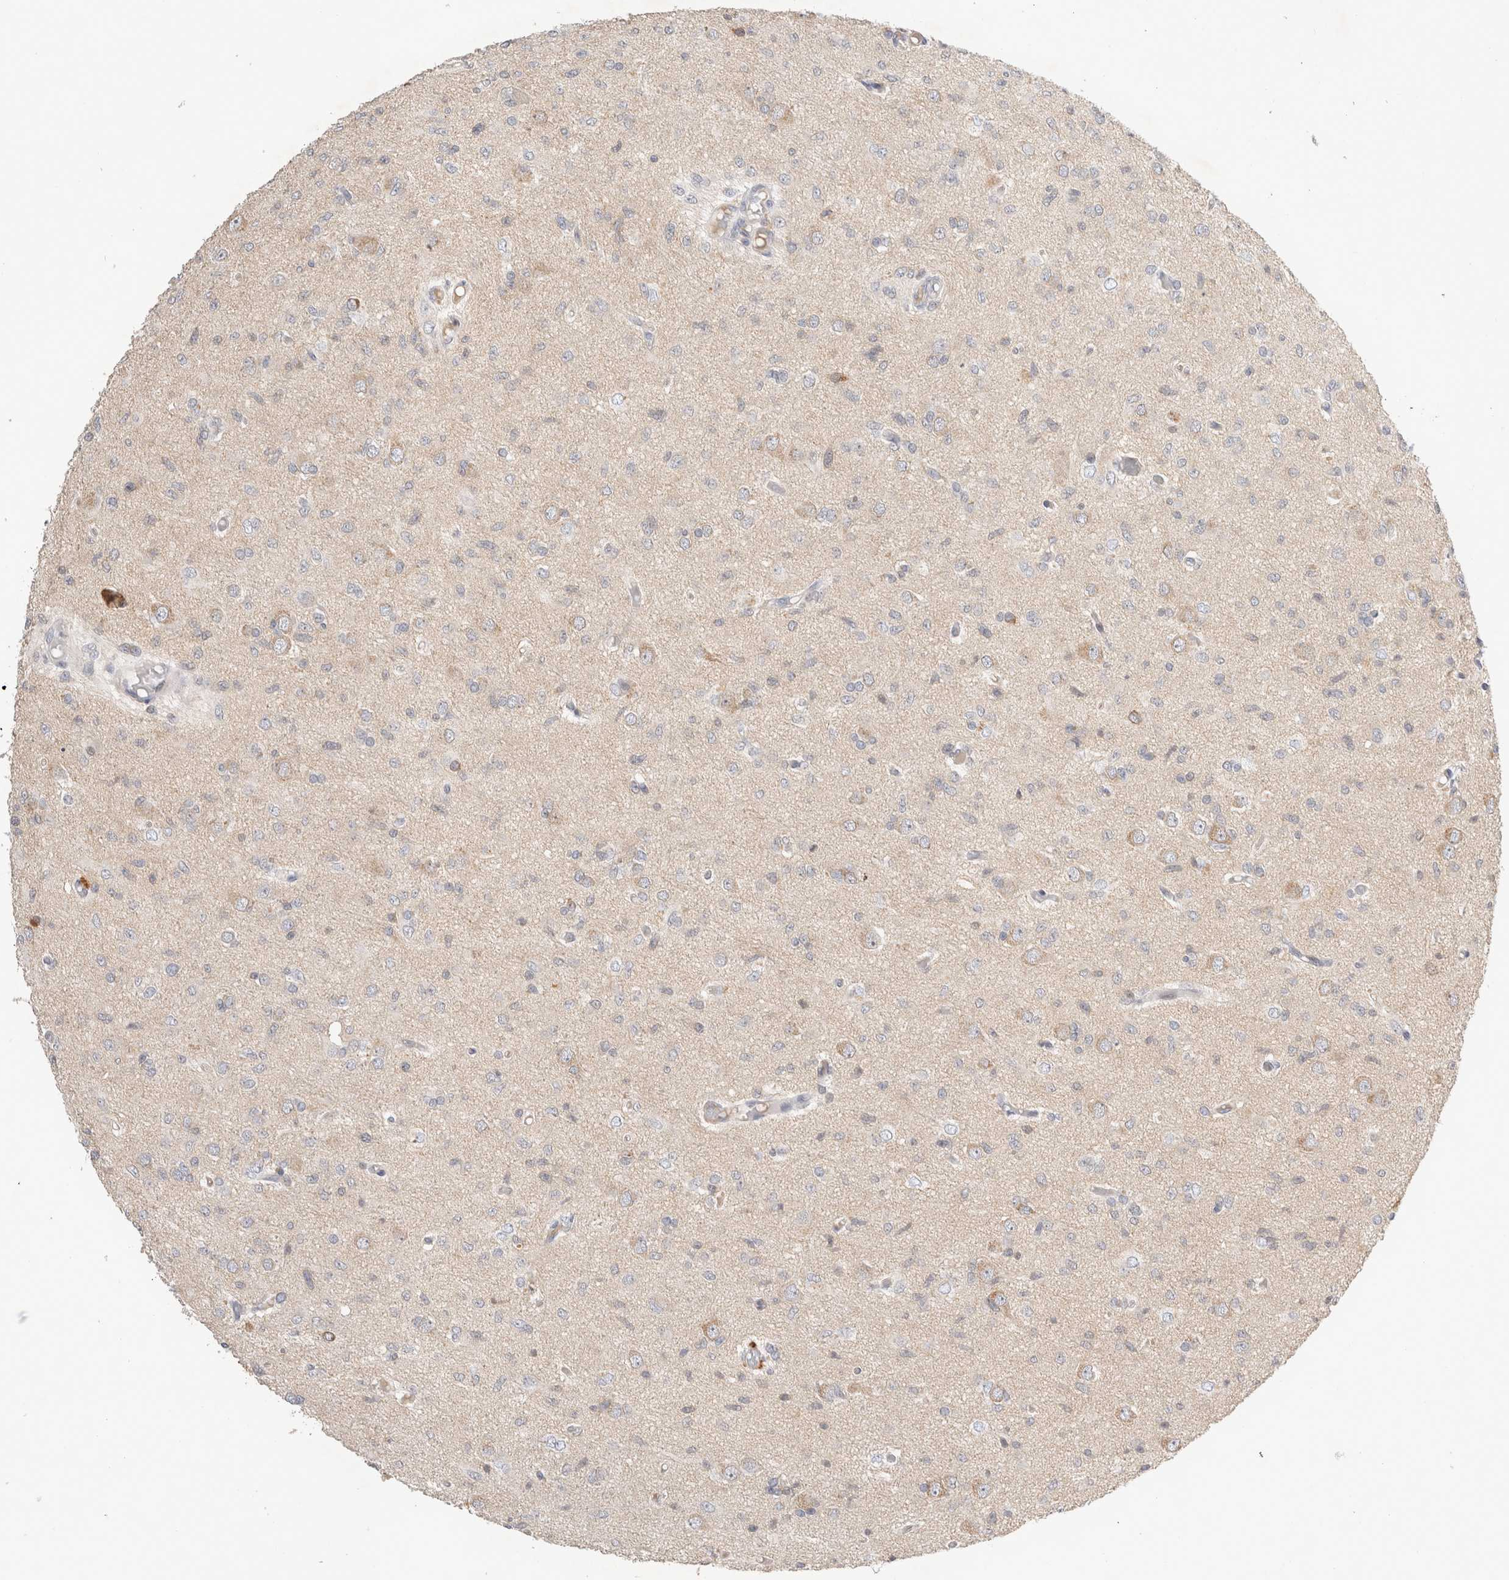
{"staining": {"intensity": "negative", "quantity": "none", "location": "none"}, "tissue": "glioma", "cell_type": "Tumor cells", "image_type": "cancer", "snomed": [{"axis": "morphology", "description": "Glioma, malignant, High grade"}, {"axis": "topography", "description": "Brain"}], "caption": "Immunohistochemistry (IHC) histopathology image of neoplastic tissue: human glioma stained with DAB reveals no significant protein expression in tumor cells.", "gene": "NEDD4L", "patient": {"sex": "female", "age": 59}}